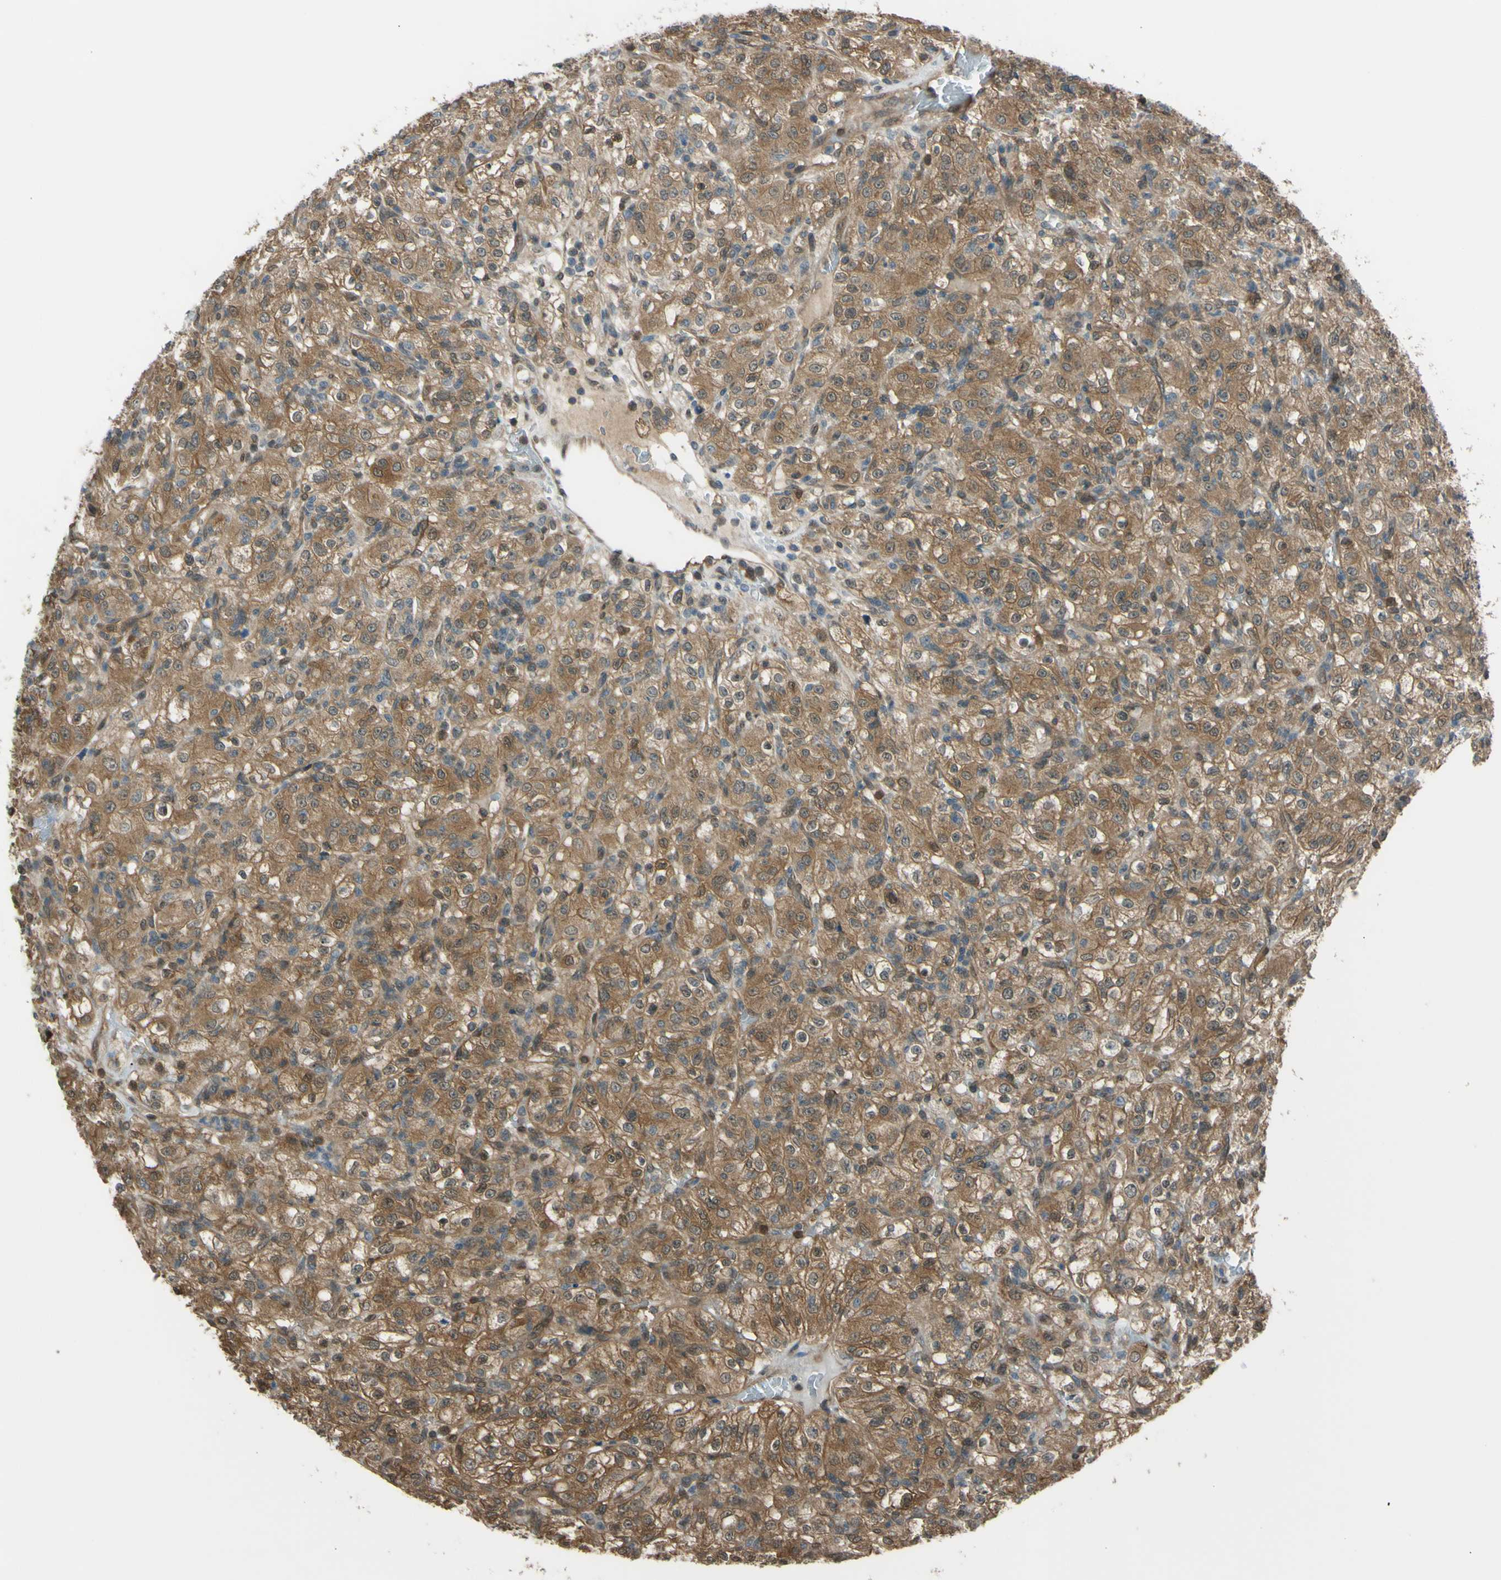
{"staining": {"intensity": "moderate", "quantity": ">75%", "location": "cytoplasmic/membranous"}, "tissue": "renal cancer", "cell_type": "Tumor cells", "image_type": "cancer", "snomed": [{"axis": "morphology", "description": "Normal tissue, NOS"}, {"axis": "morphology", "description": "Adenocarcinoma, NOS"}, {"axis": "topography", "description": "Kidney"}], "caption": "Tumor cells demonstrate medium levels of moderate cytoplasmic/membranous expression in about >75% of cells in renal cancer.", "gene": "YWHAQ", "patient": {"sex": "female", "age": 72}}